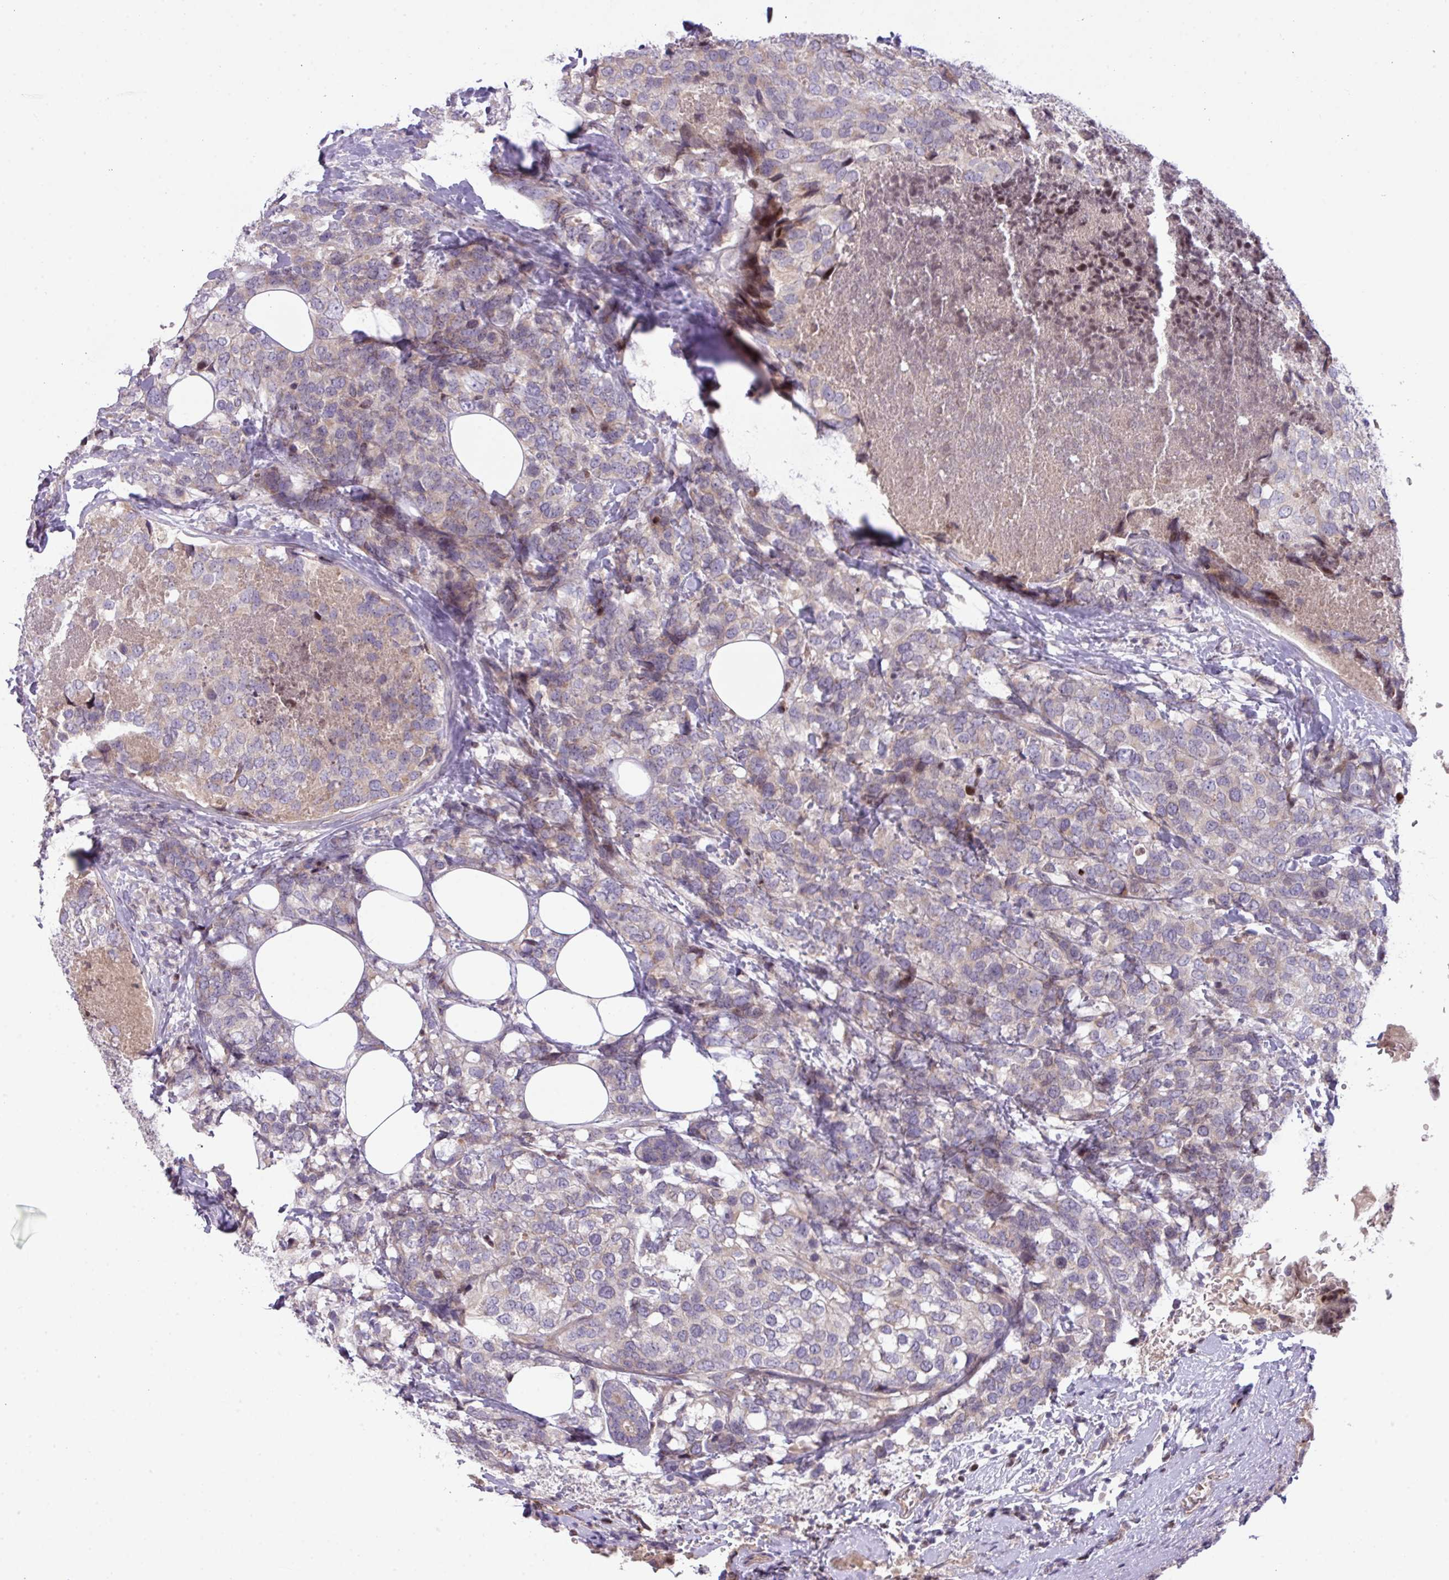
{"staining": {"intensity": "weak", "quantity": "<25%", "location": "cytoplasmic/membranous"}, "tissue": "breast cancer", "cell_type": "Tumor cells", "image_type": "cancer", "snomed": [{"axis": "morphology", "description": "Lobular carcinoma"}, {"axis": "topography", "description": "Breast"}], "caption": "DAB immunohistochemical staining of human breast cancer displays no significant staining in tumor cells.", "gene": "ZNF394", "patient": {"sex": "female", "age": 59}}